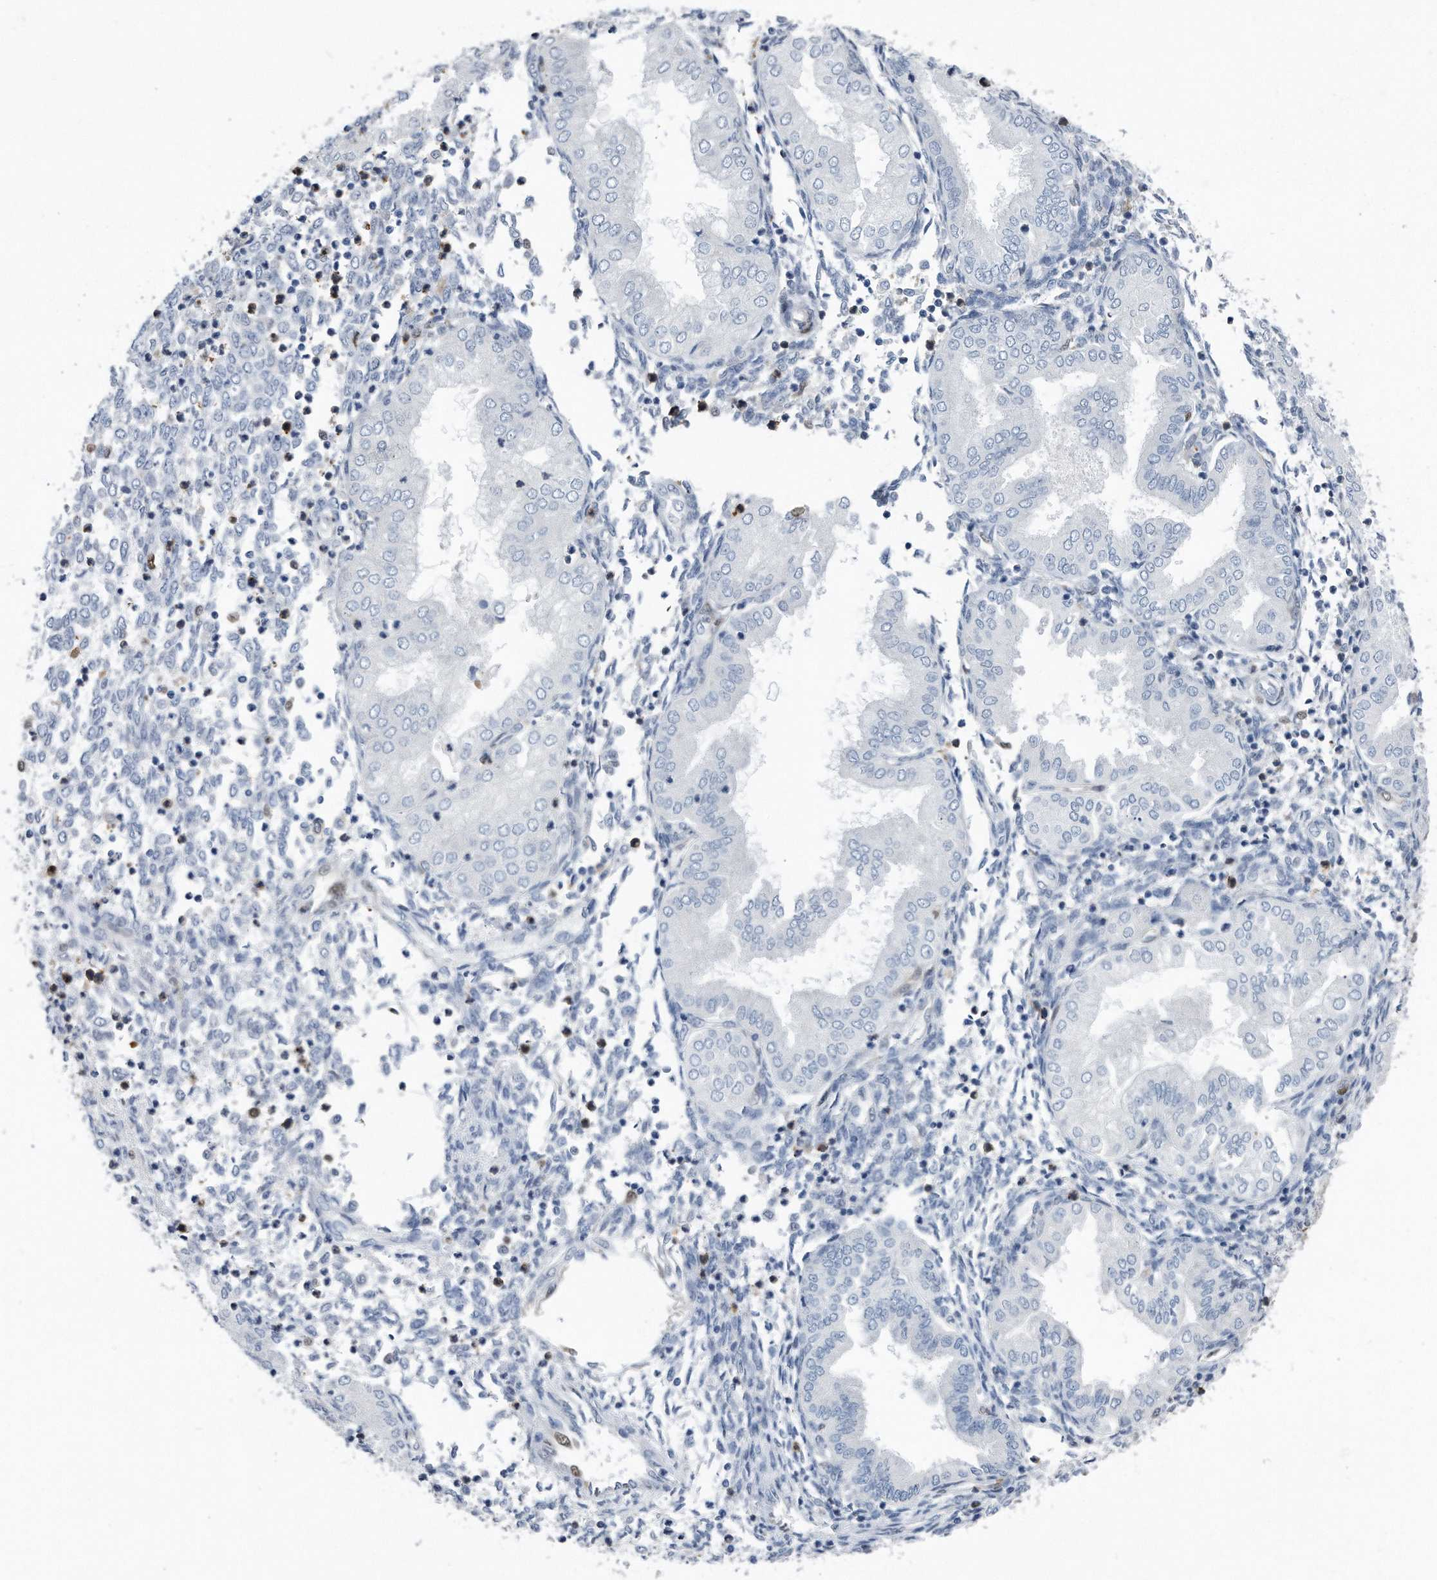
{"staining": {"intensity": "negative", "quantity": "none", "location": "none"}, "tissue": "endometrium", "cell_type": "Cells in endometrial stroma", "image_type": "normal", "snomed": [{"axis": "morphology", "description": "Normal tissue, NOS"}, {"axis": "topography", "description": "Endometrium"}], "caption": "Human endometrium stained for a protein using immunohistochemistry reveals no expression in cells in endometrial stroma.", "gene": "PCNA", "patient": {"sex": "female", "age": 53}}